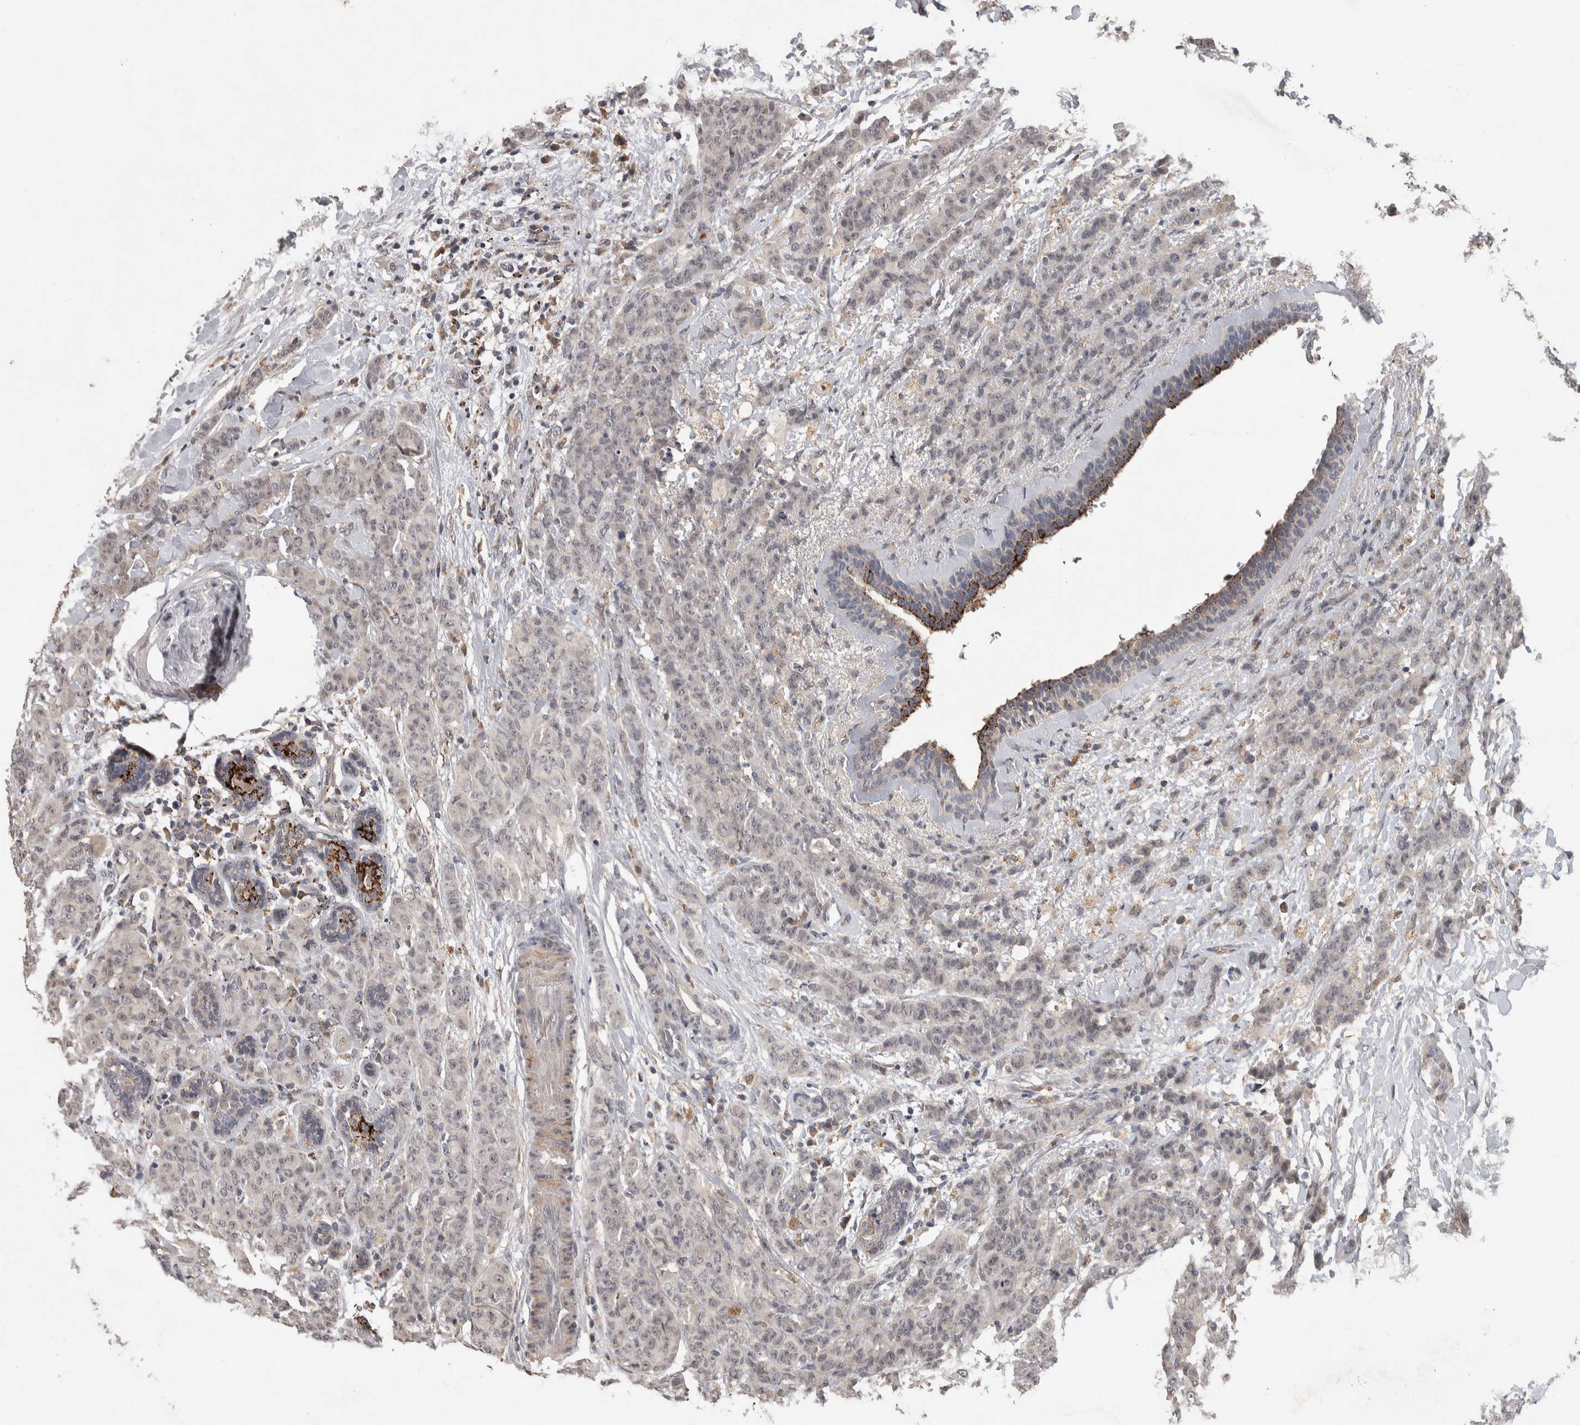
{"staining": {"intensity": "negative", "quantity": "none", "location": "none"}, "tissue": "breast cancer", "cell_type": "Tumor cells", "image_type": "cancer", "snomed": [{"axis": "morphology", "description": "Normal tissue, NOS"}, {"axis": "morphology", "description": "Duct carcinoma"}, {"axis": "topography", "description": "Breast"}], "caption": "Immunohistochemical staining of breast cancer (intraductal carcinoma) reveals no significant positivity in tumor cells.", "gene": "CHRM3", "patient": {"sex": "female", "age": 40}}